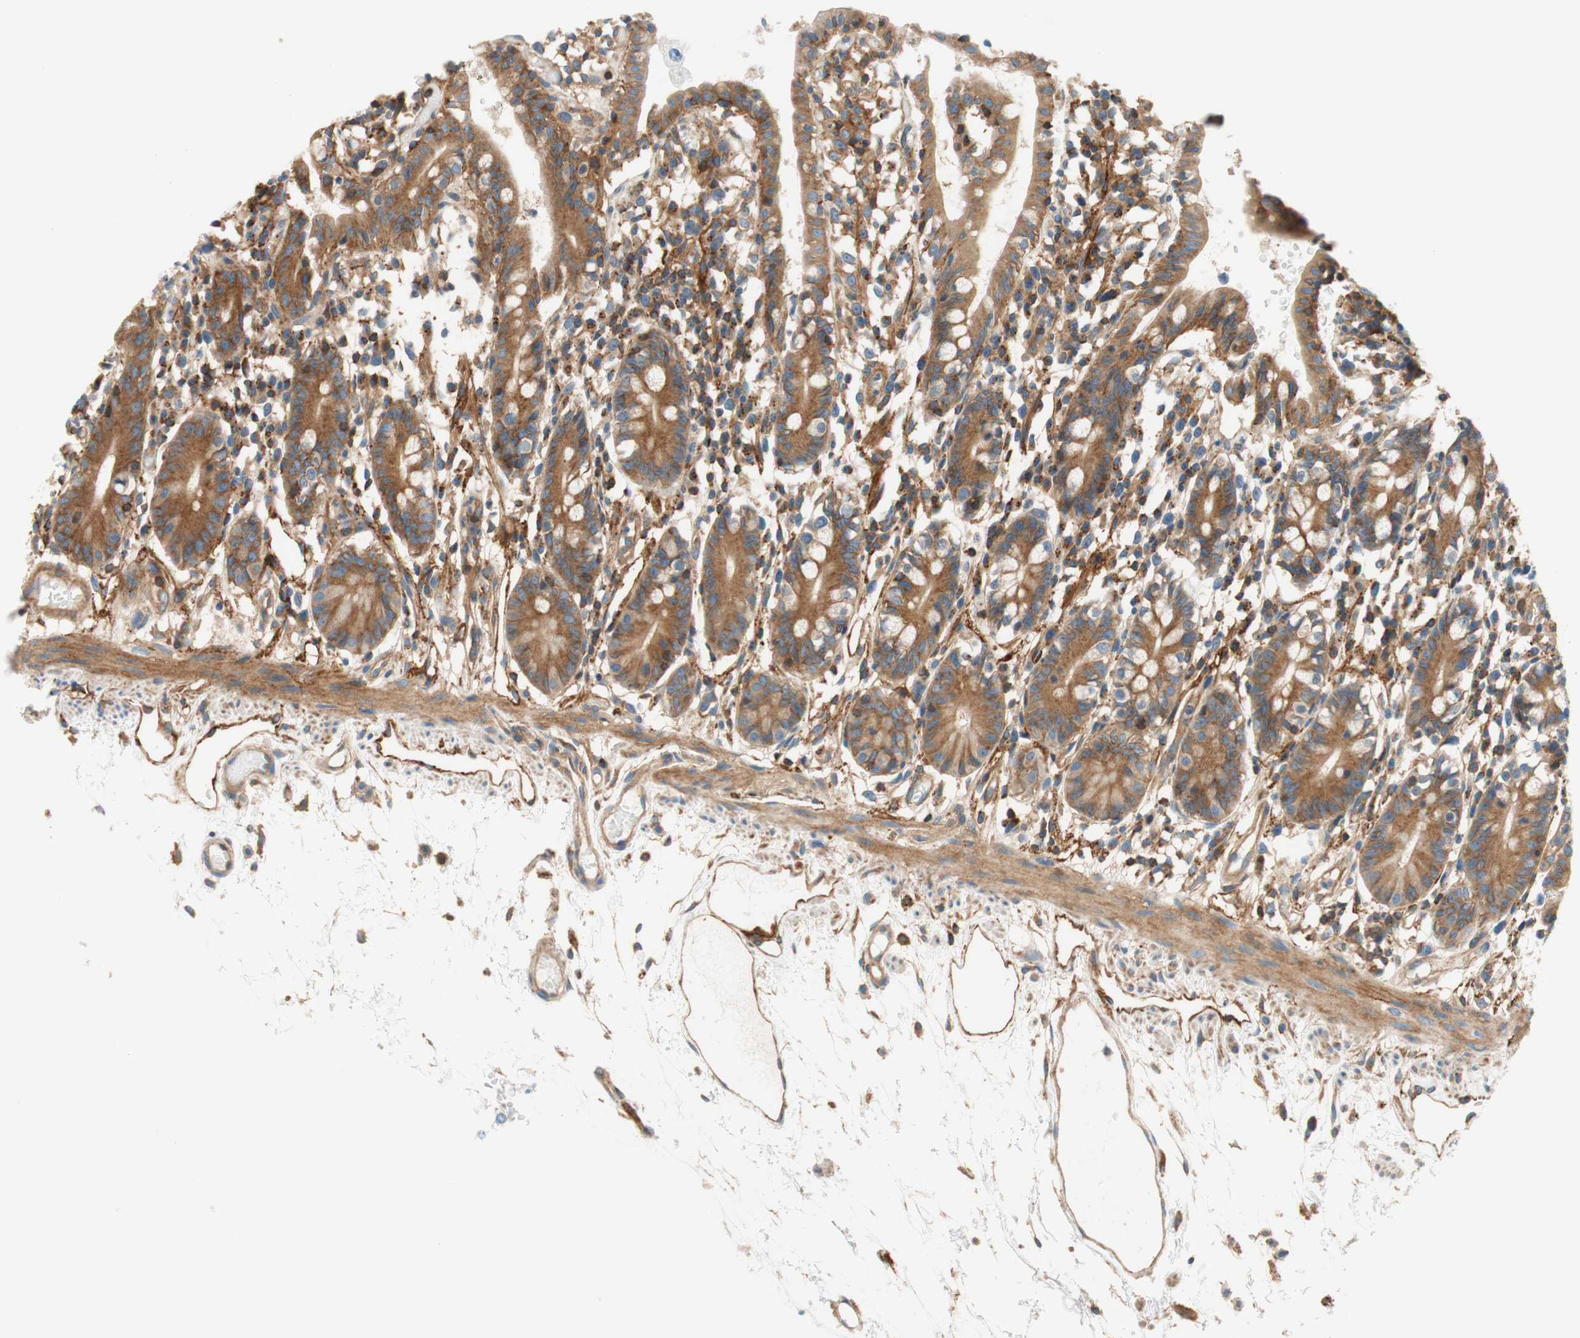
{"staining": {"intensity": "strong", "quantity": ">75%", "location": "cytoplasmic/membranous"}, "tissue": "small intestine", "cell_type": "Glandular cells", "image_type": "normal", "snomed": [{"axis": "morphology", "description": "Normal tissue, NOS"}, {"axis": "morphology", "description": "Cystadenocarcinoma, serous, Metastatic site"}, {"axis": "topography", "description": "Small intestine"}], "caption": "IHC of benign small intestine shows high levels of strong cytoplasmic/membranous positivity in approximately >75% of glandular cells.", "gene": "VPS26A", "patient": {"sex": "female", "age": 61}}